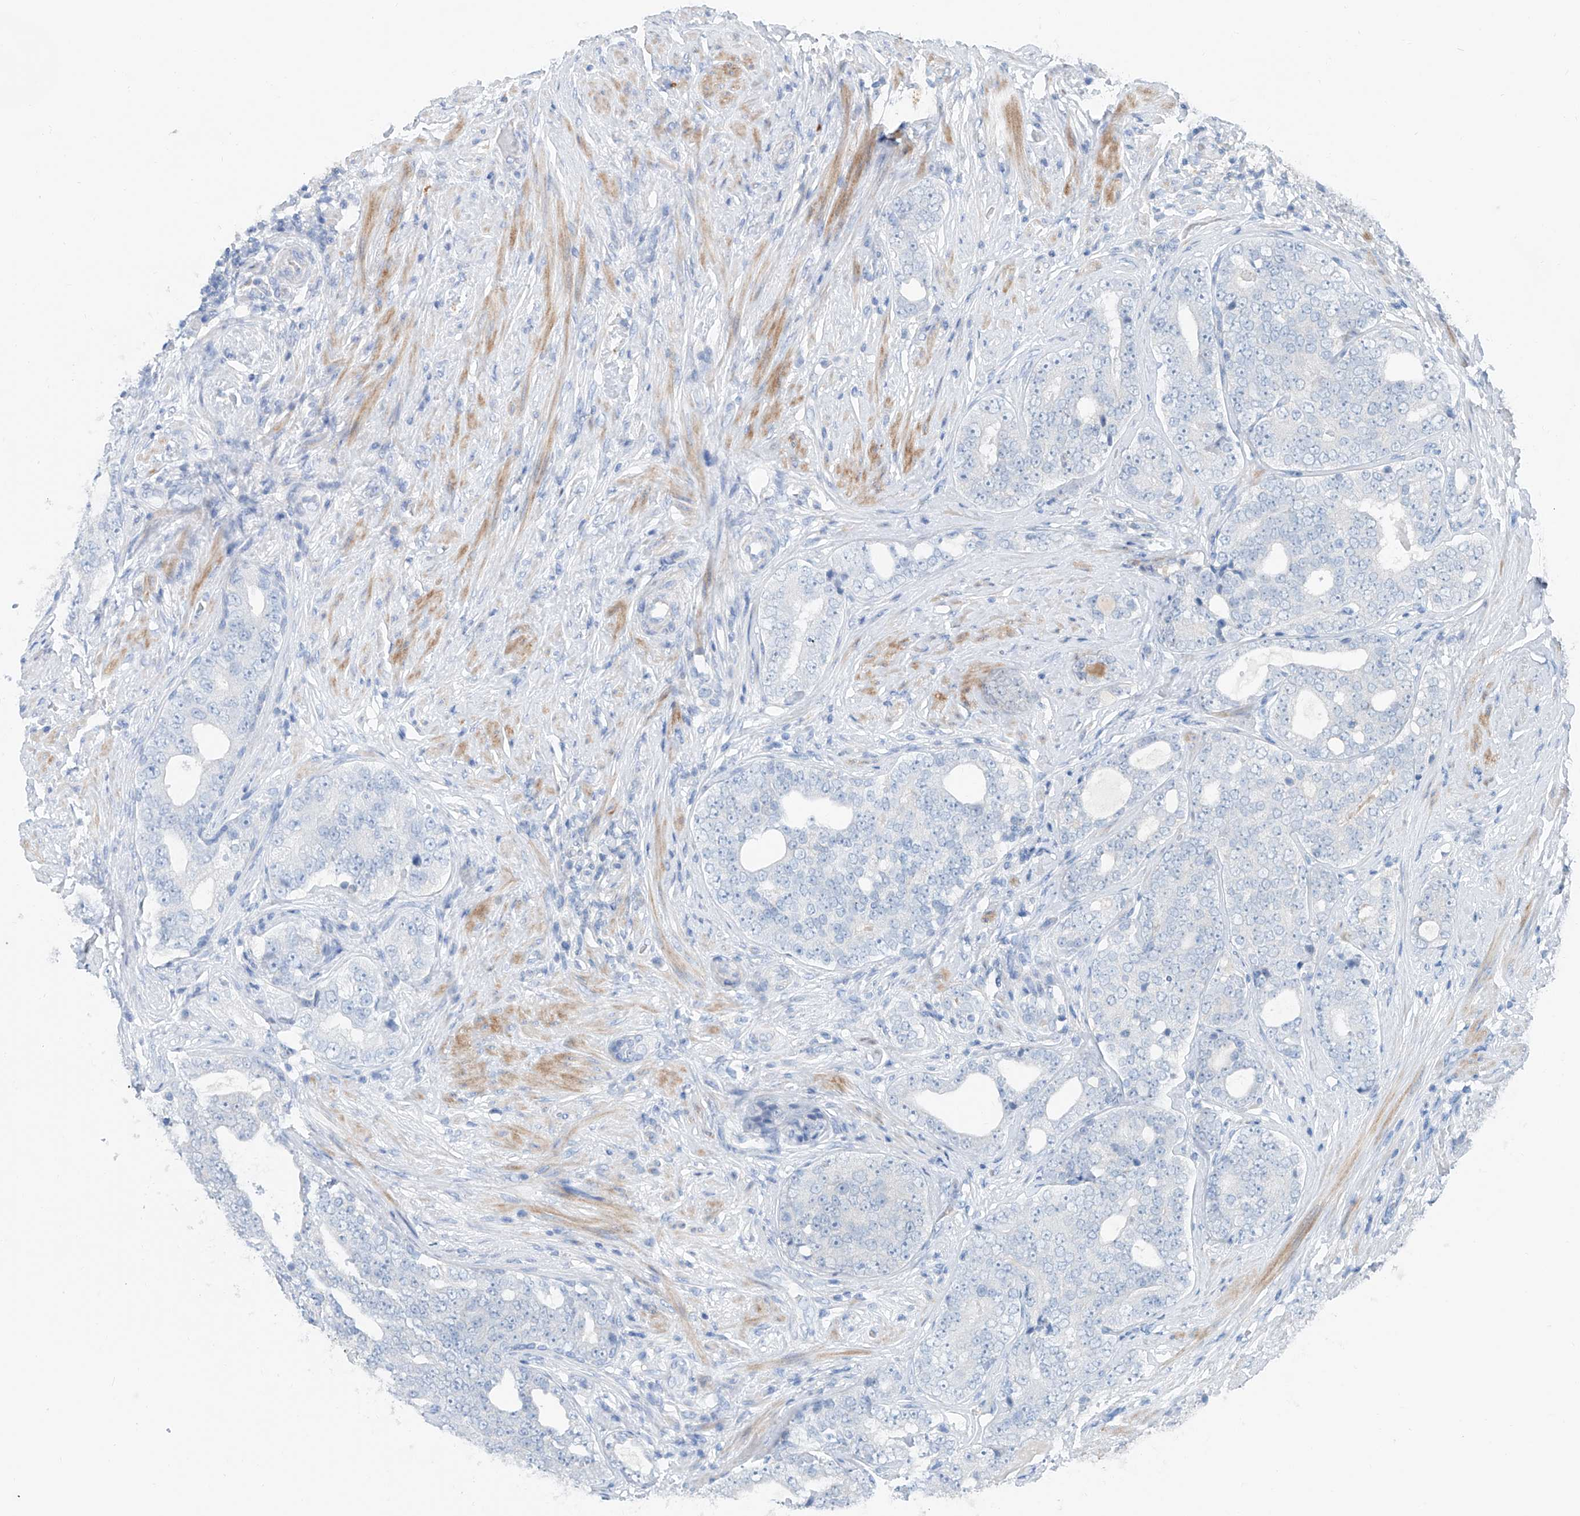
{"staining": {"intensity": "negative", "quantity": "none", "location": "none"}, "tissue": "prostate cancer", "cell_type": "Tumor cells", "image_type": "cancer", "snomed": [{"axis": "morphology", "description": "Adenocarcinoma, High grade"}, {"axis": "topography", "description": "Prostate"}], "caption": "Immunohistochemistry (IHC) image of neoplastic tissue: prostate high-grade adenocarcinoma stained with DAB shows no significant protein positivity in tumor cells.", "gene": "ANKRD34A", "patient": {"sex": "male", "age": 56}}